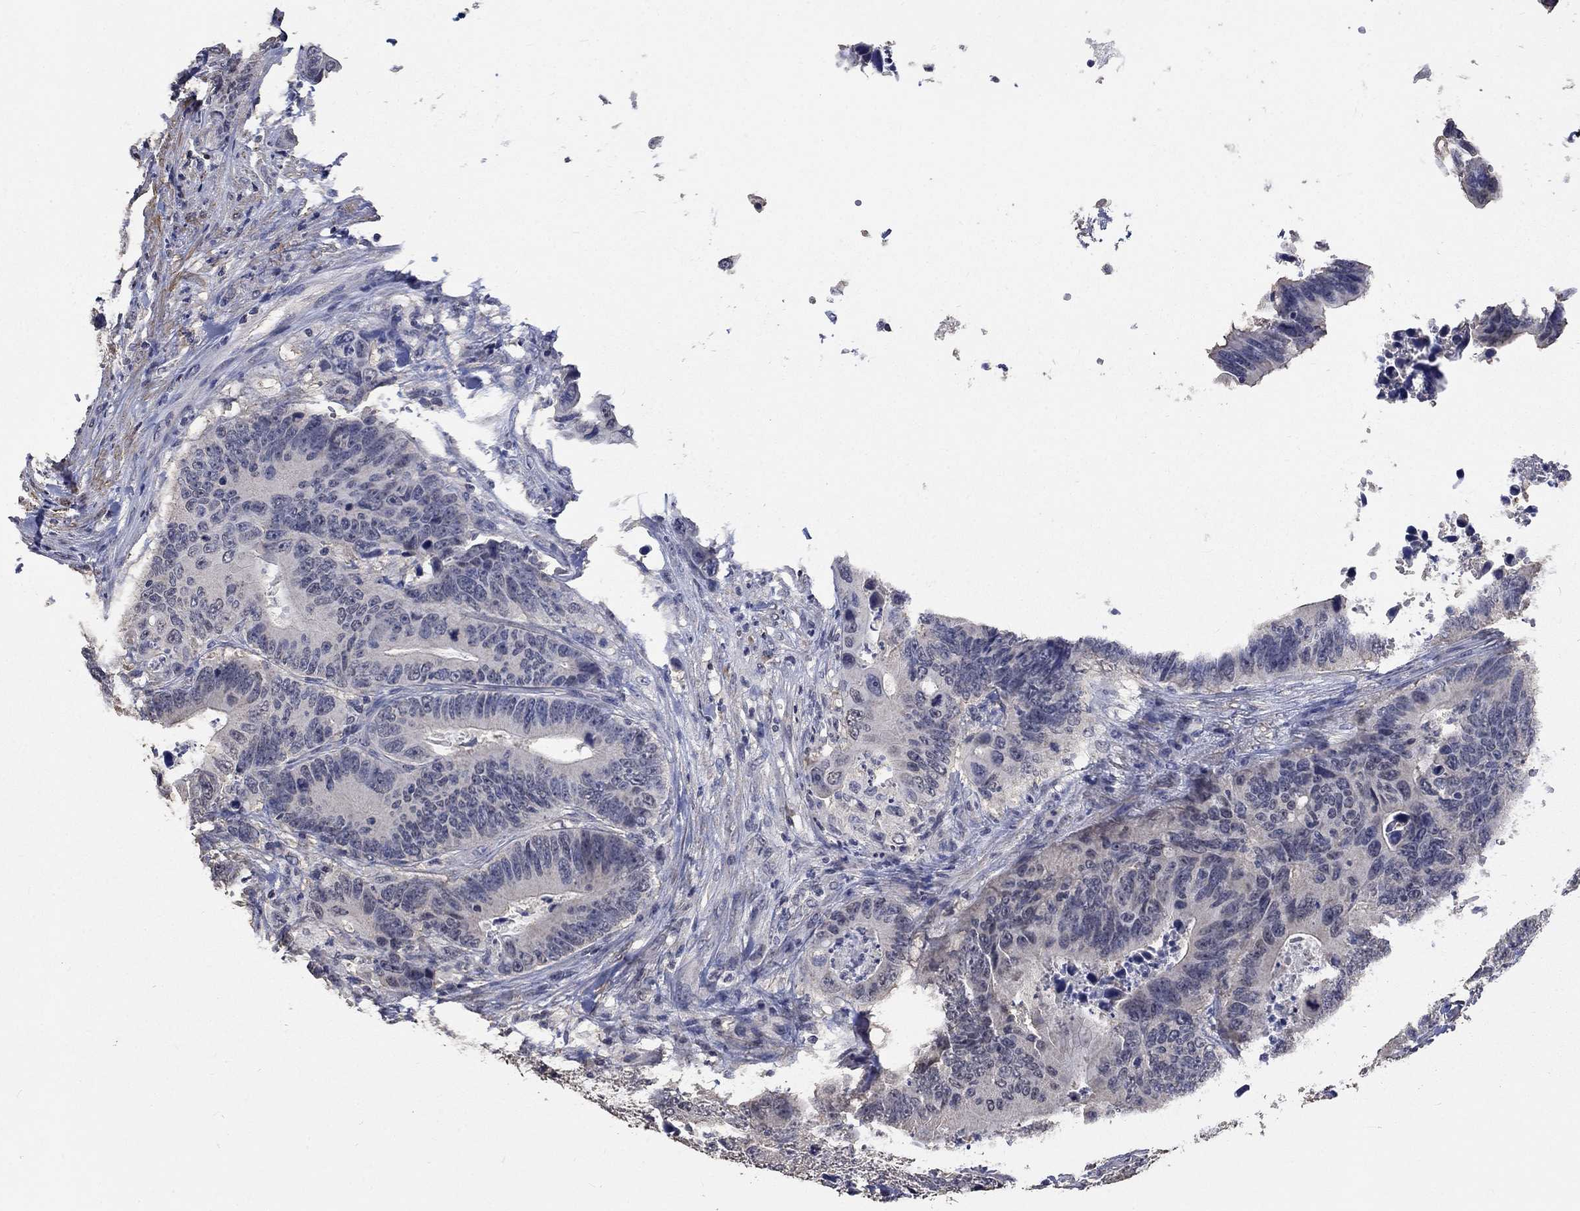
{"staining": {"intensity": "negative", "quantity": "none", "location": "none"}, "tissue": "colorectal cancer", "cell_type": "Tumor cells", "image_type": "cancer", "snomed": [{"axis": "morphology", "description": "Adenocarcinoma, NOS"}, {"axis": "topography", "description": "Colon"}], "caption": "Immunohistochemistry of human colorectal cancer reveals no staining in tumor cells.", "gene": "ZBTB18", "patient": {"sex": "female", "age": 90}}